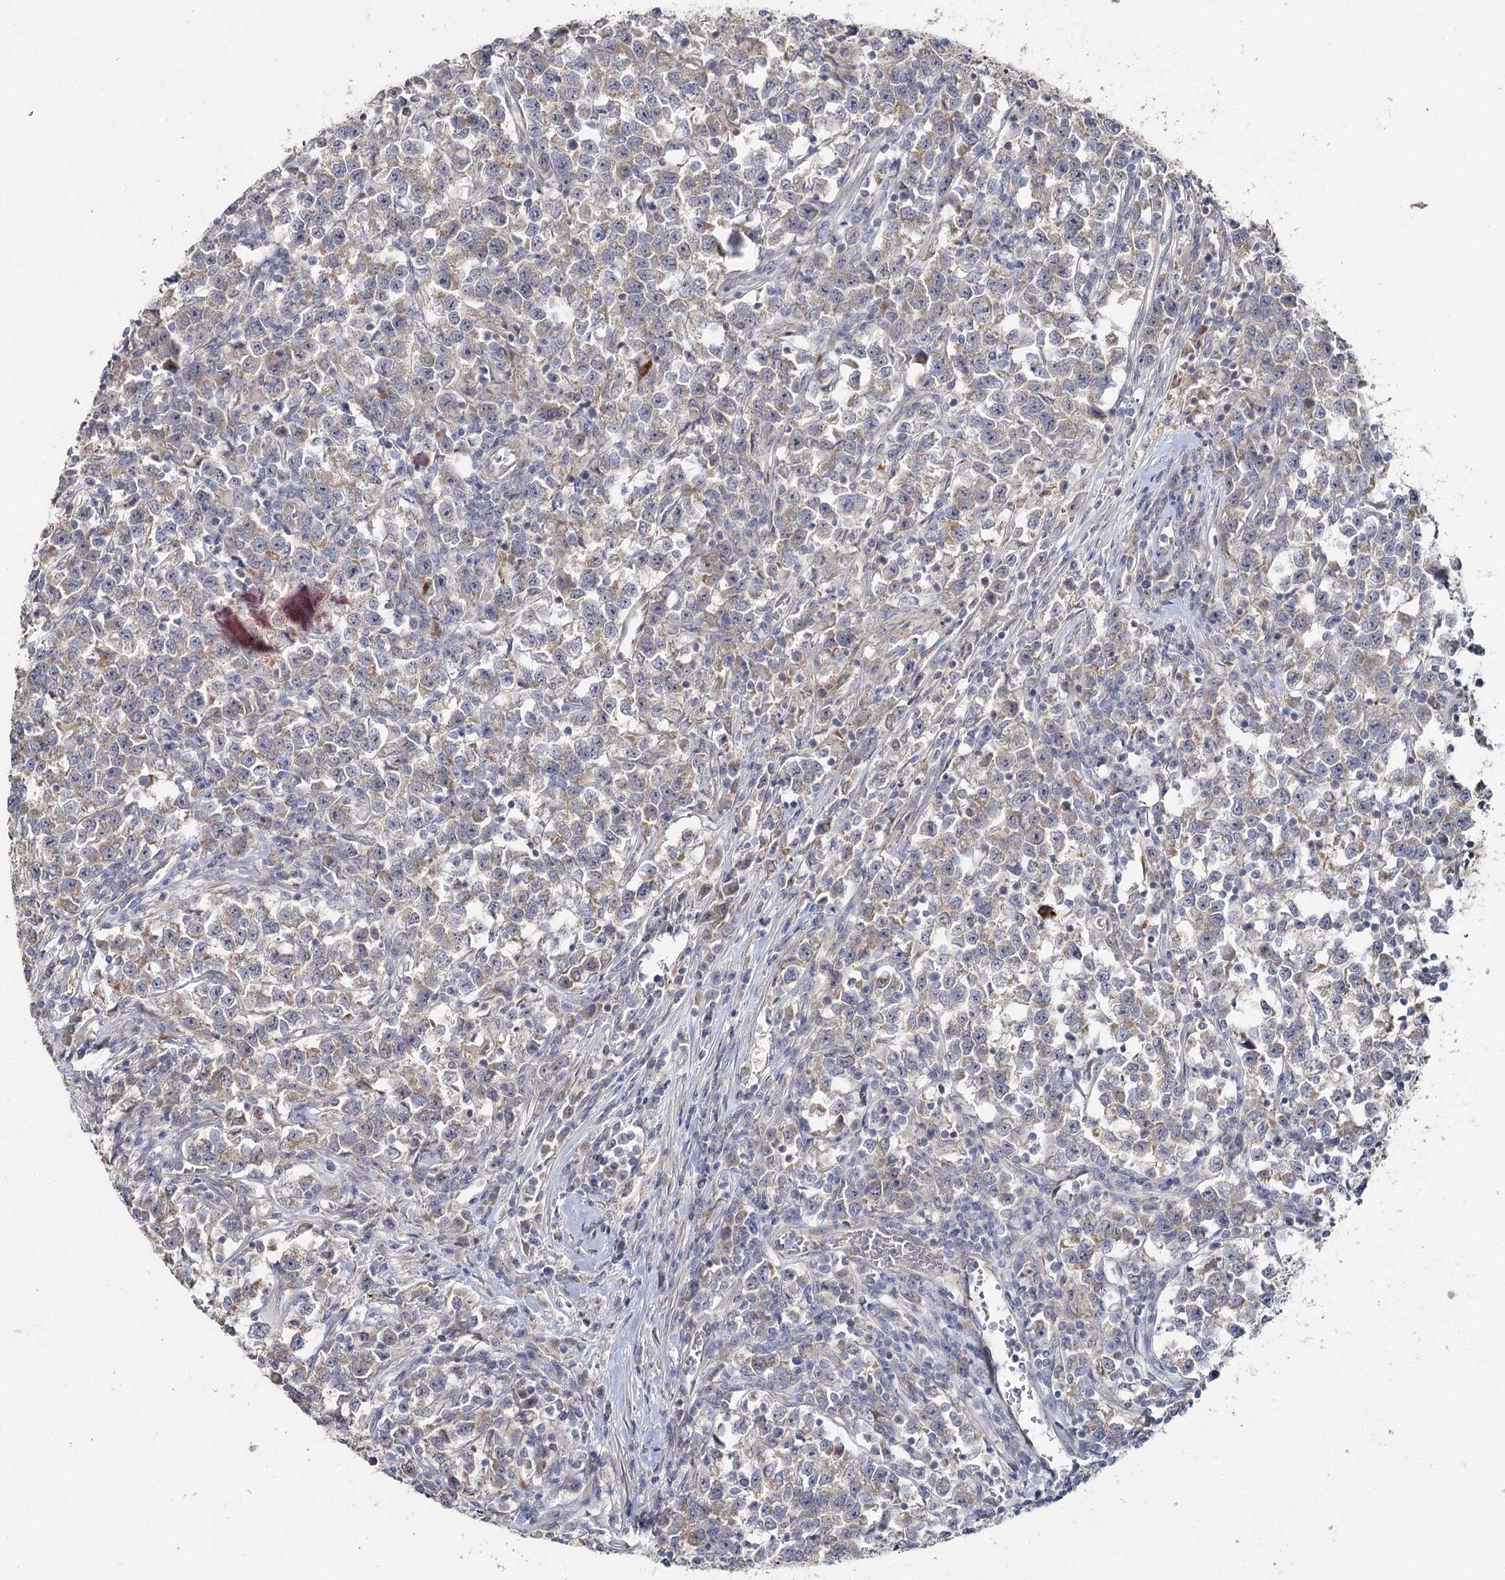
{"staining": {"intensity": "weak", "quantity": ">75%", "location": "cytoplasmic/membranous"}, "tissue": "testis cancer", "cell_type": "Tumor cells", "image_type": "cancer", "snomed": [{"axis": "morphology", "description": "Normal tissue, NOS"}, {"axis": "morphology", "description": "Seminoma, NOS"}, {"axis": "topography", "description": "Testis"}], "caption": "Weak cytoplasmic/membranous positivity for a protein is appreciated in about >75% of tumor cells of testis cancer using immunohistochemistry (IHC).", "gene": "ANGPTL5", "patient": {"sex": "male", "age": 43}}